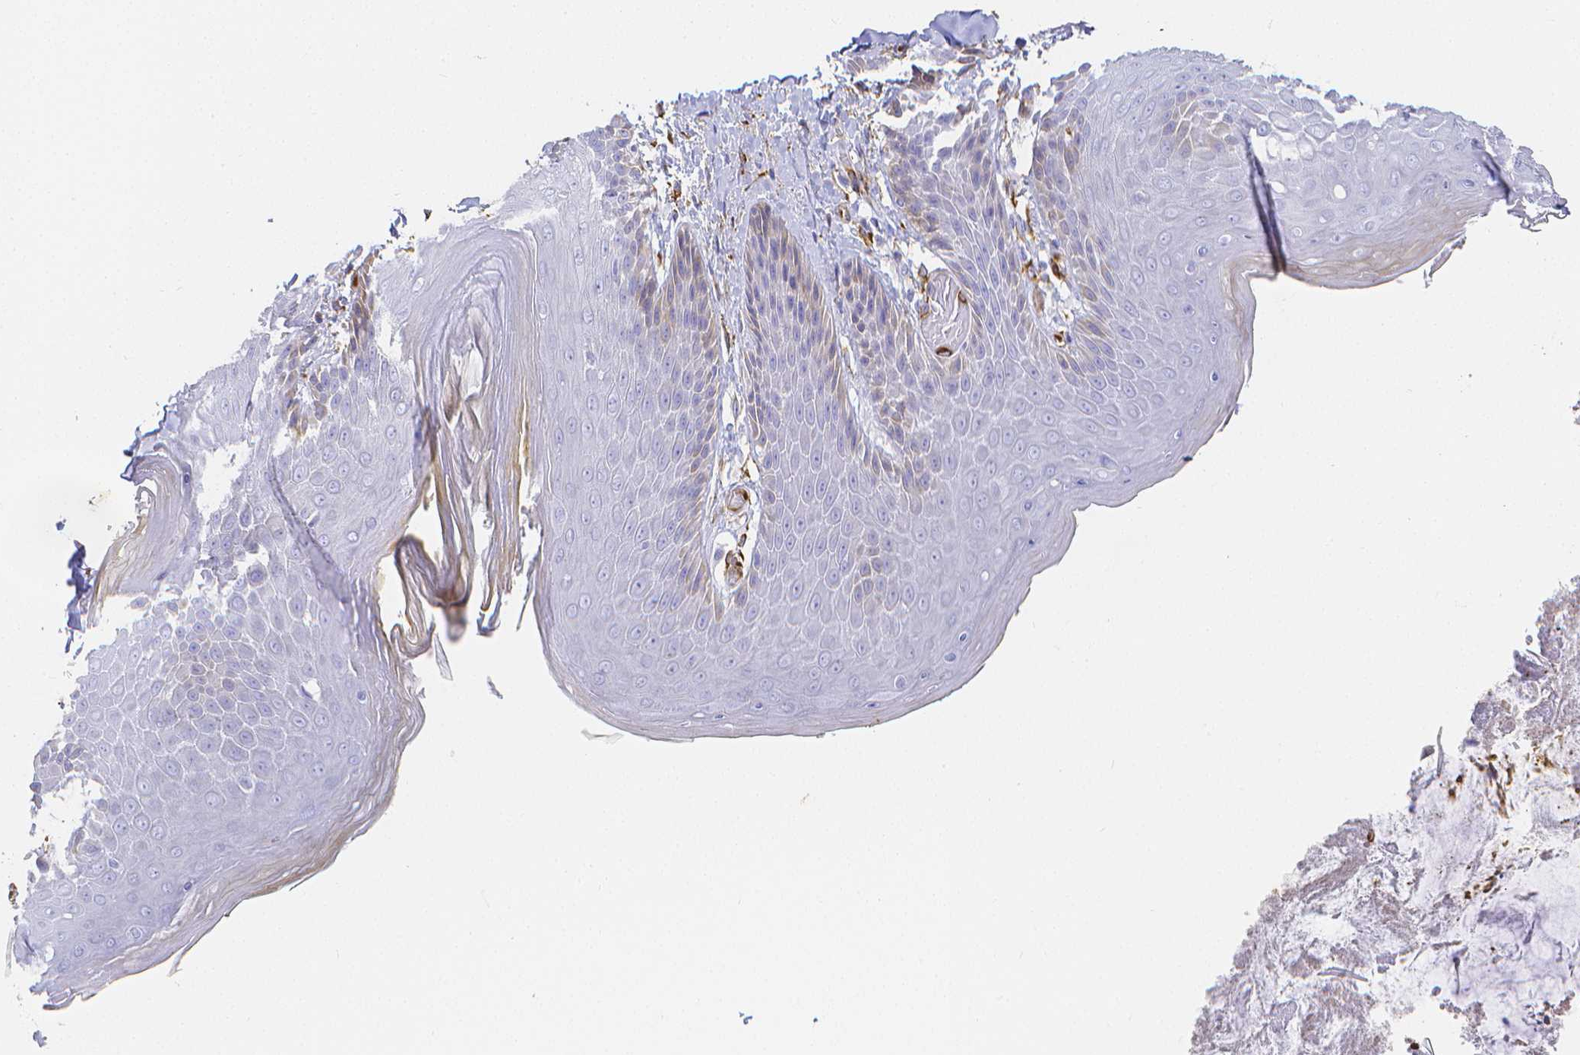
{"staining": {"intensity": "negative", "quantity": "none", "location": "none"}, "tissue": "skin", "cell_type": "Epidermal cells", "image_type": "normal", "snomed": [{"axis": "morphology", "description": "Normal tissue, NOS"}, {"axis": "topography", "description": "Anal"}, {"axis": "topography", "description": "Peripheral nerve tissue"}], "caption": "There is no significant expression in epidermal cells of skin. Nuclei are stained in blue.", "gene": "SMURF1", "patient": {"sex": "male", "age": 51}}